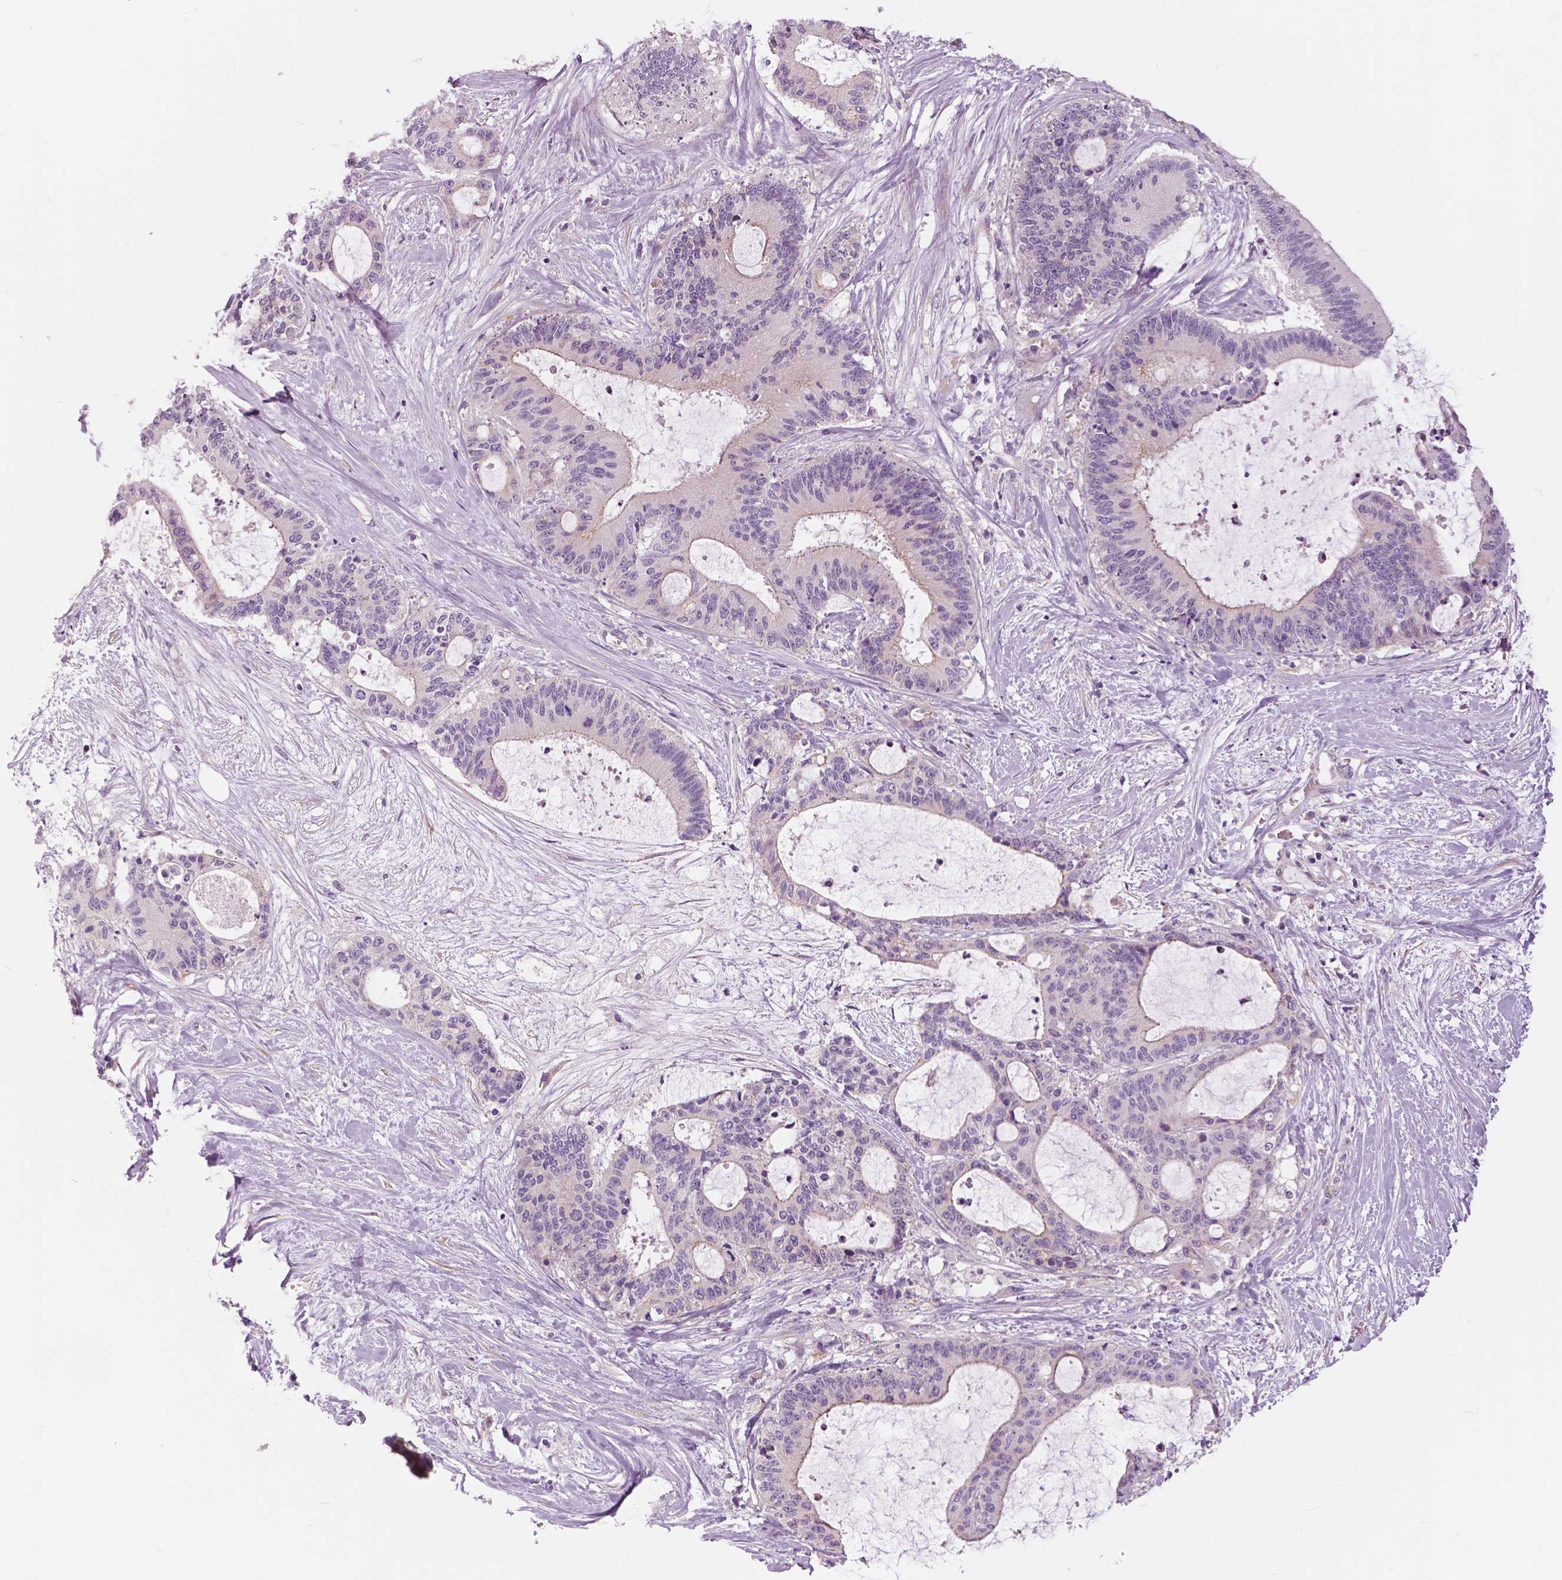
{"staining": {"intensity": "negative", "quantity": "none", "location": "none"}, "tissue": "liver cancer", "cell_type": "Tumor cells", "image_type": "cancer", "snomed": [{"axis": "morphology", "description": "Cholangiocarcinoma"}, {"axis": "topography", "description": "Liver"}], "caption": "Liver cholangiocarcinoma was stained to show a protein in brown. There is no significant expression in tumor cells.", "gene": "SERPINI1", "patient": {"sex": "female", "age": 73}}